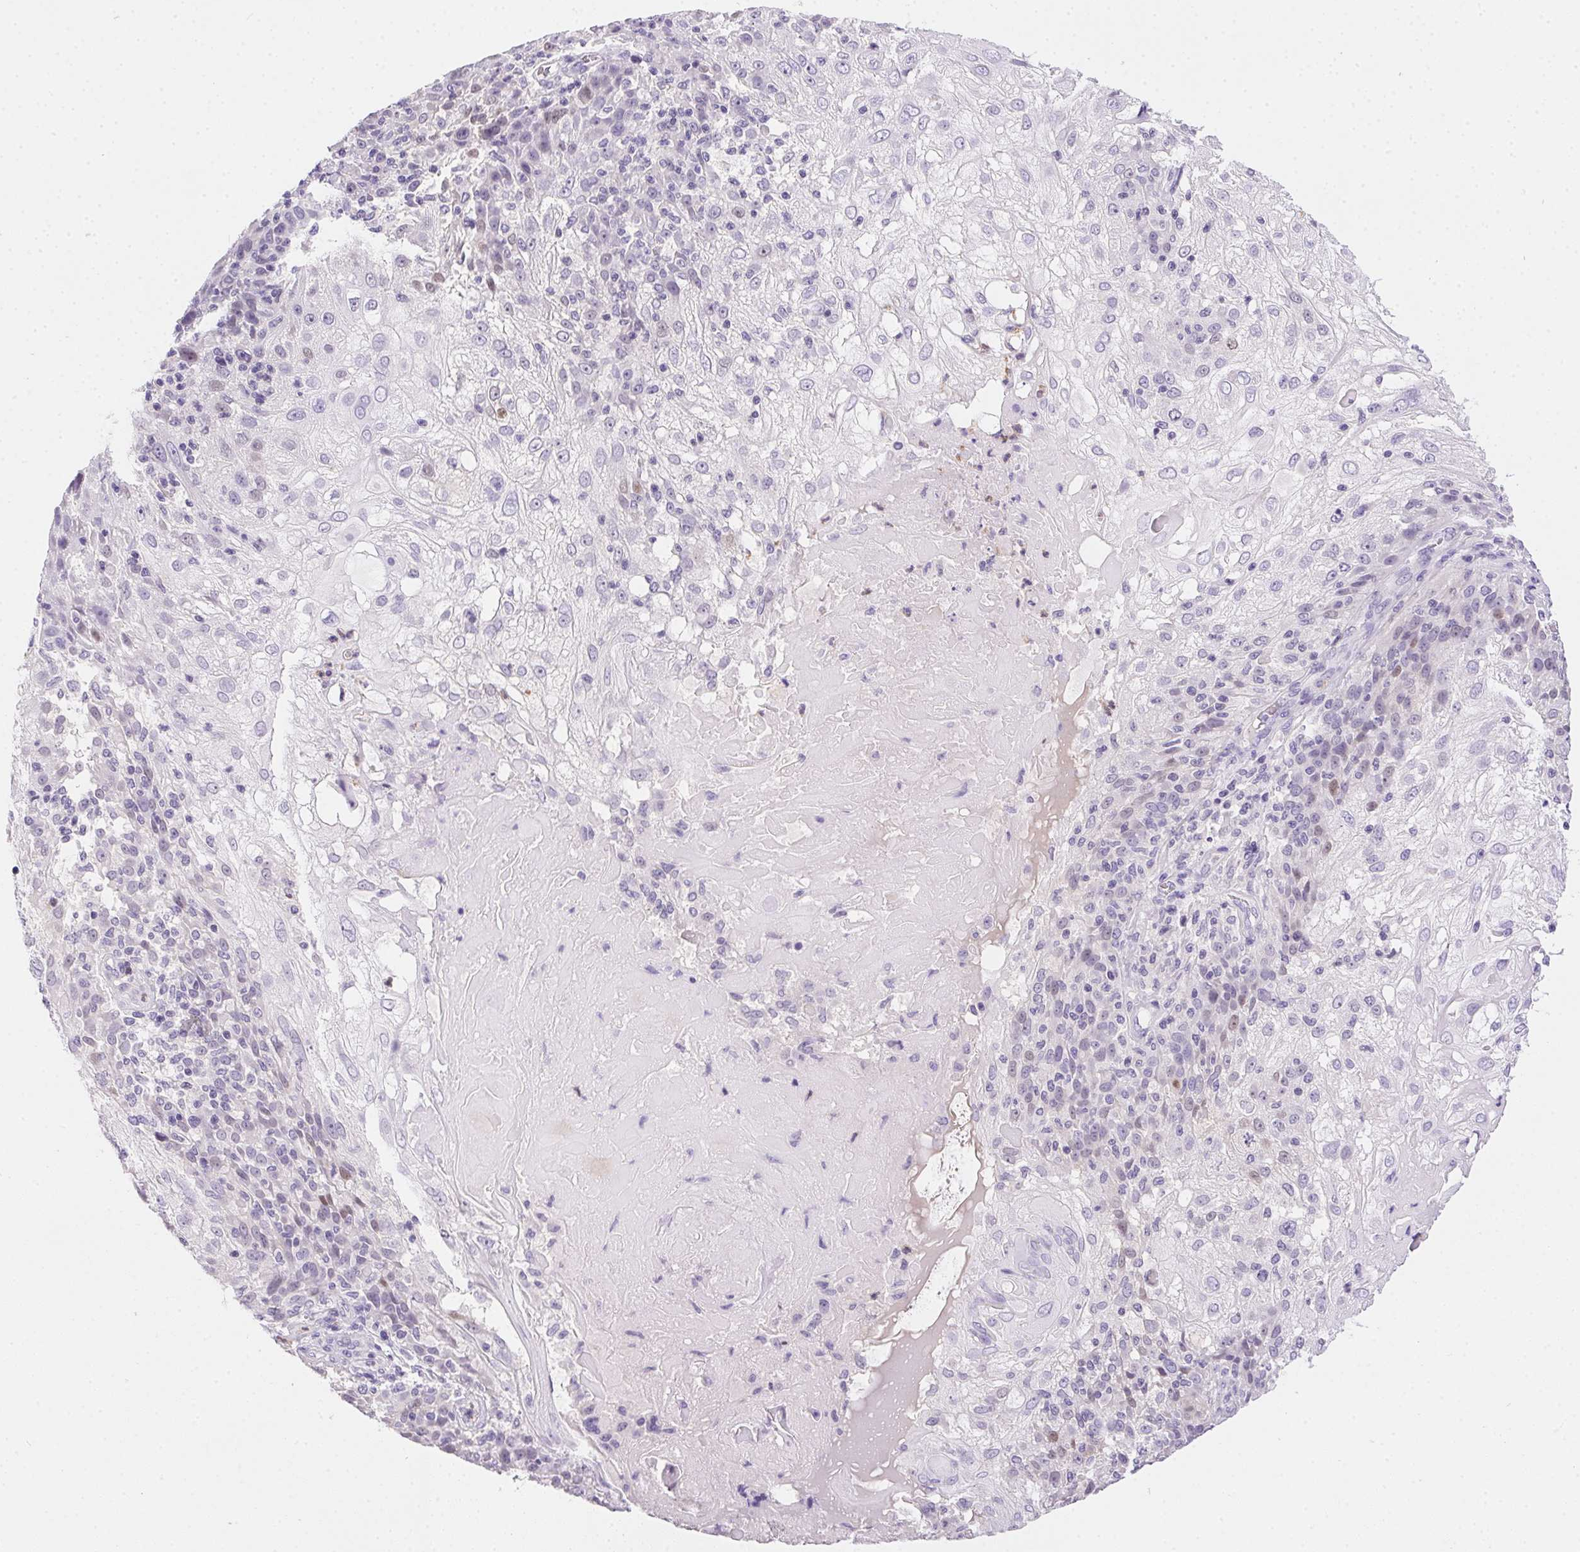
{"staining": {"intensity": "negative", "quantity": "none", "location": "none"}, "tissue": "skin cancer", "cell_type": "Tumor cells", "image_type": "cancer", "snomed": [{"axis": "morphology", "description": "Normal tissue, NOS"}, {"axis": "morphology", "description": "Squamous cell carcinoma, NOS"}, {"axis": "topography", "description": "Skin"}], "caption": "Skin squamous cell carcinoma was stained to show a protein in brown. There is no significant staining in tumor cells. The staining is performed using DAB (3,3'-diaminobenzidine) brown chromogen with nuclei counter-stained in using hematoxylin.", "gene": "SSTR4", "patient": {"sex": "female", "age": 83}}